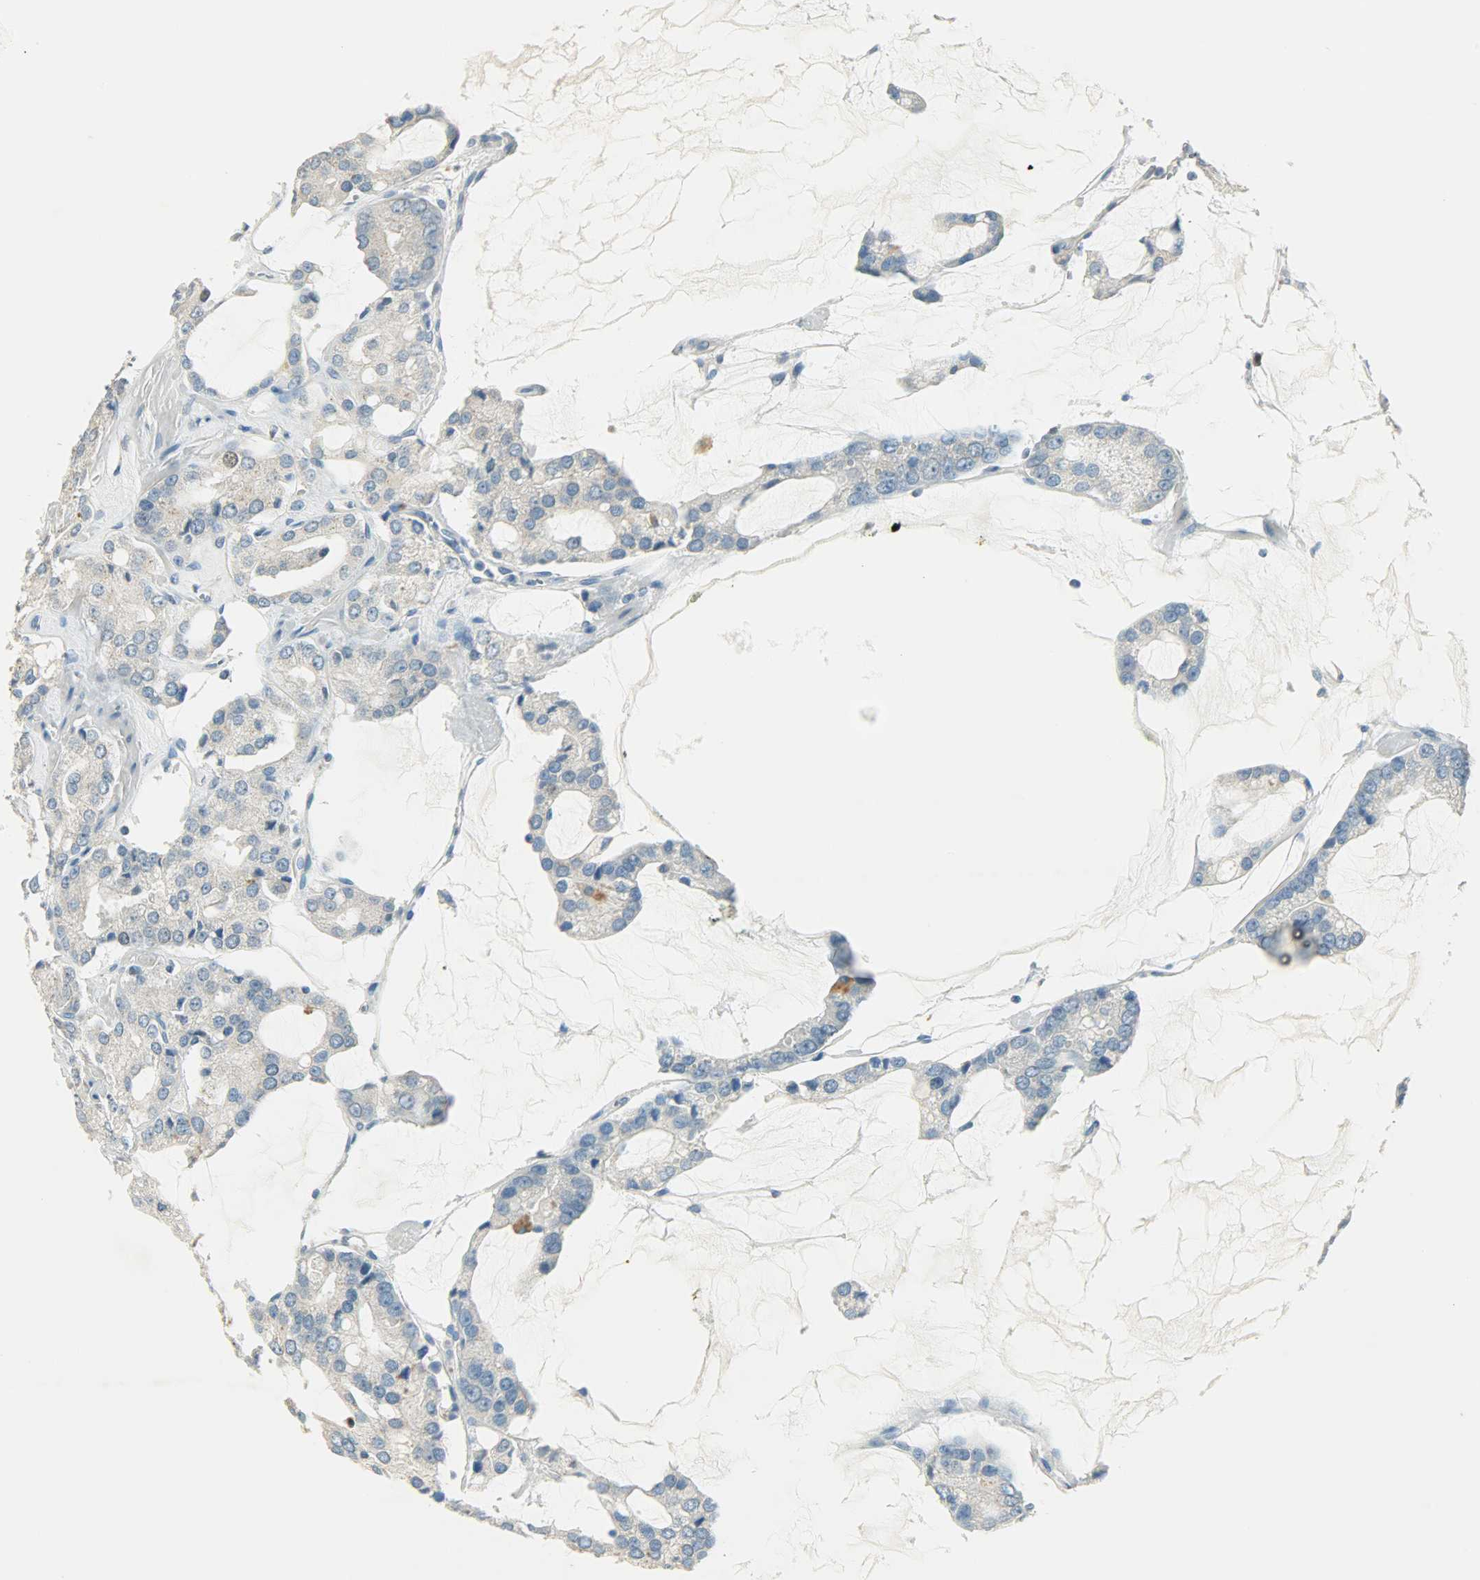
{"staining": {"intensity": "negative", "quantity": "none", "location": "none"}, "tissue": "prostate cancer", "cell_type": "Tumor cells", "image_type": "cancer", "snomed": [{"axis": "morphology", "description": "Adenocarcinoma, High grade"}, {"axis": "topography", "description": "Prostate"}], "caption": "Prostate cancer (adenocarcinoma (high-grade)) was stained to show a protein in brown. There is no significant positivity in tumor cells.", "gene": "TPX2", "patient": {"sex": "male", "age": 67}}